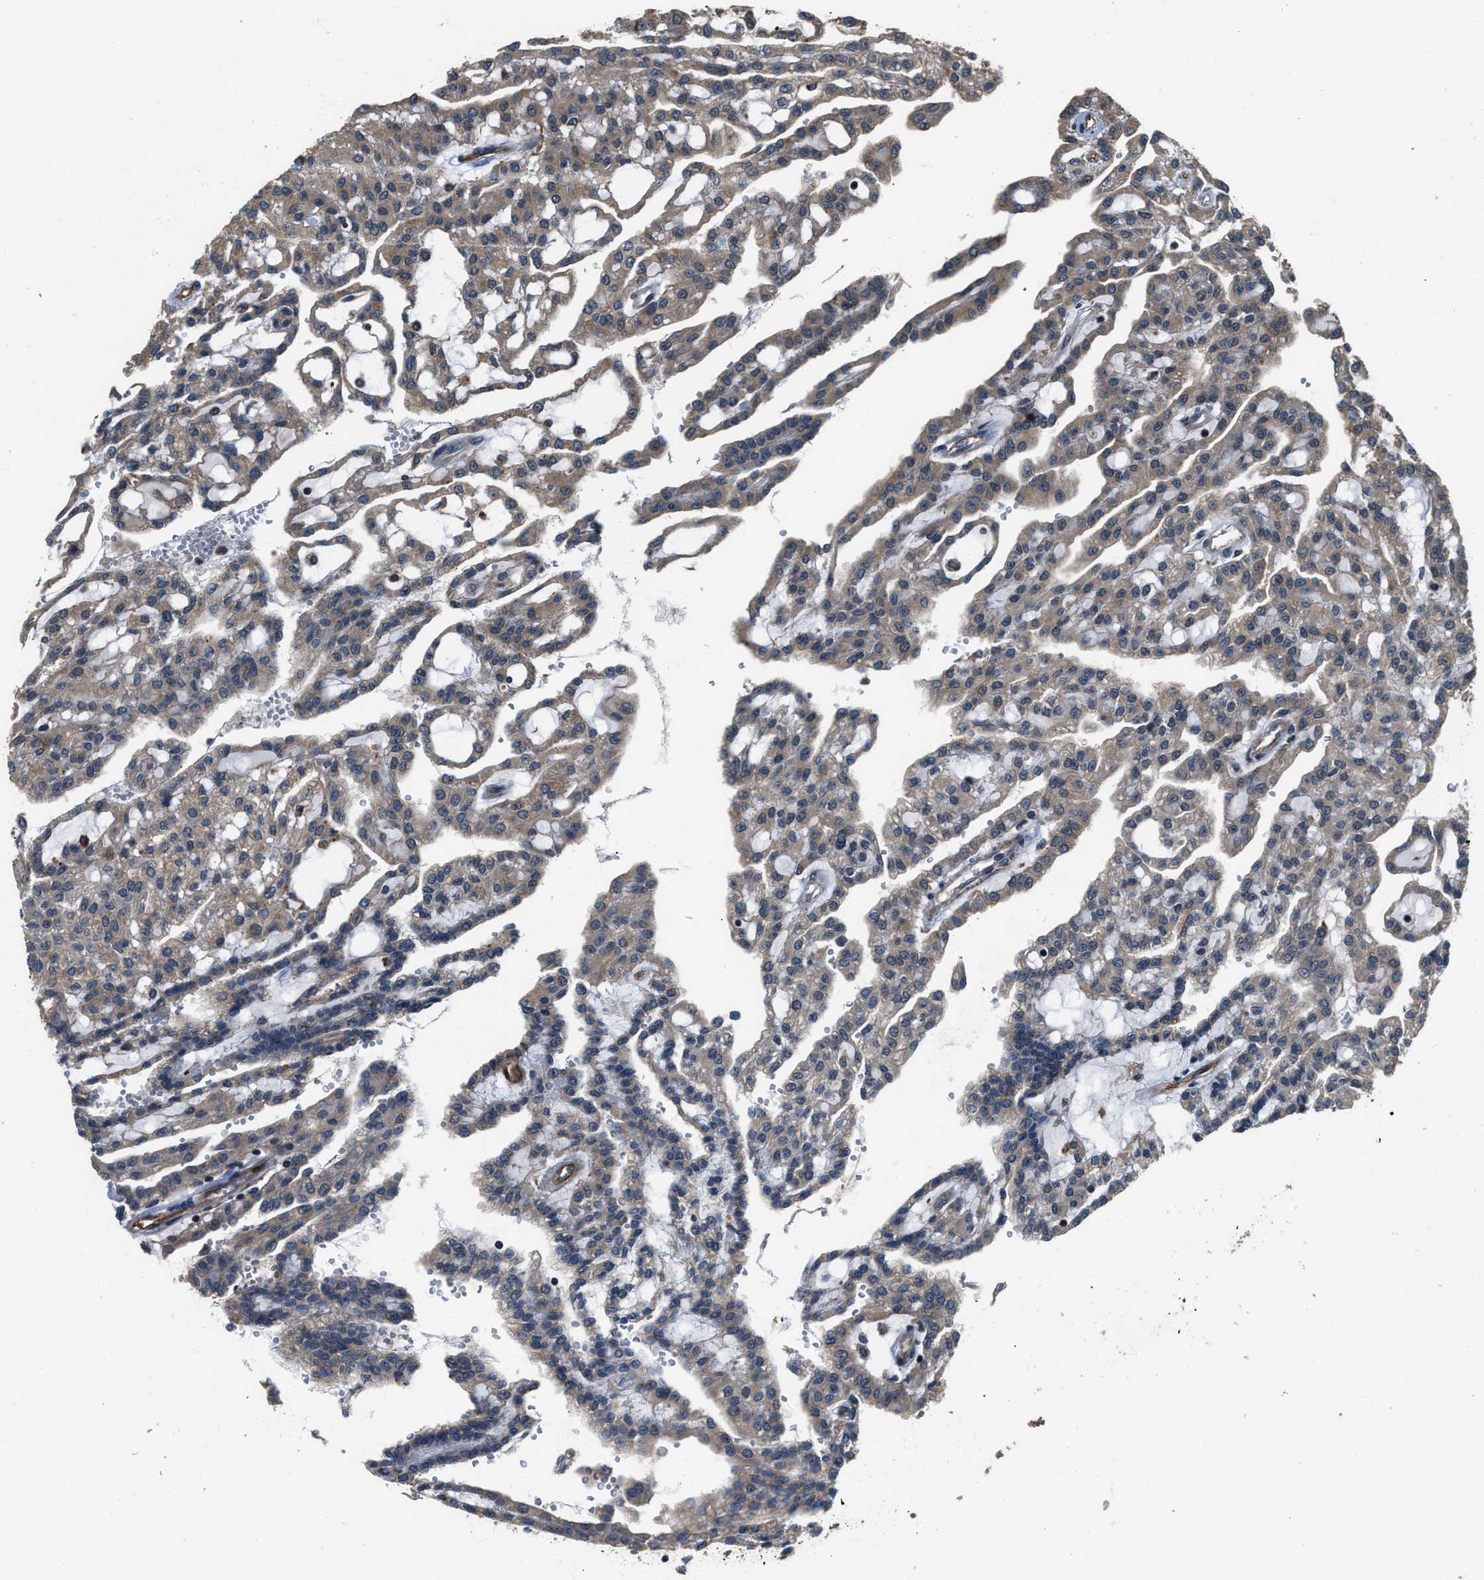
{"staining": {"intensity": "weak", "quantity": ">75%", "location": "cytoplasmic/membranous"}, "tissue": "renal cancer", "cell_type": "Tumor cells", "image_type": "cancer", "snomed": [{"axis": "morphology", "description": "Adenocarcinoma, NOS"}, {"axis": "topography", "description": "Kidney"}], "caption": "Protein staining exhibits weak cytoplasmic/membranous expression in about >75% of tumor cells in adenocarcinoma (renal).", "gene": "GGH", "patient": {"sex": "male", "age": 63}}